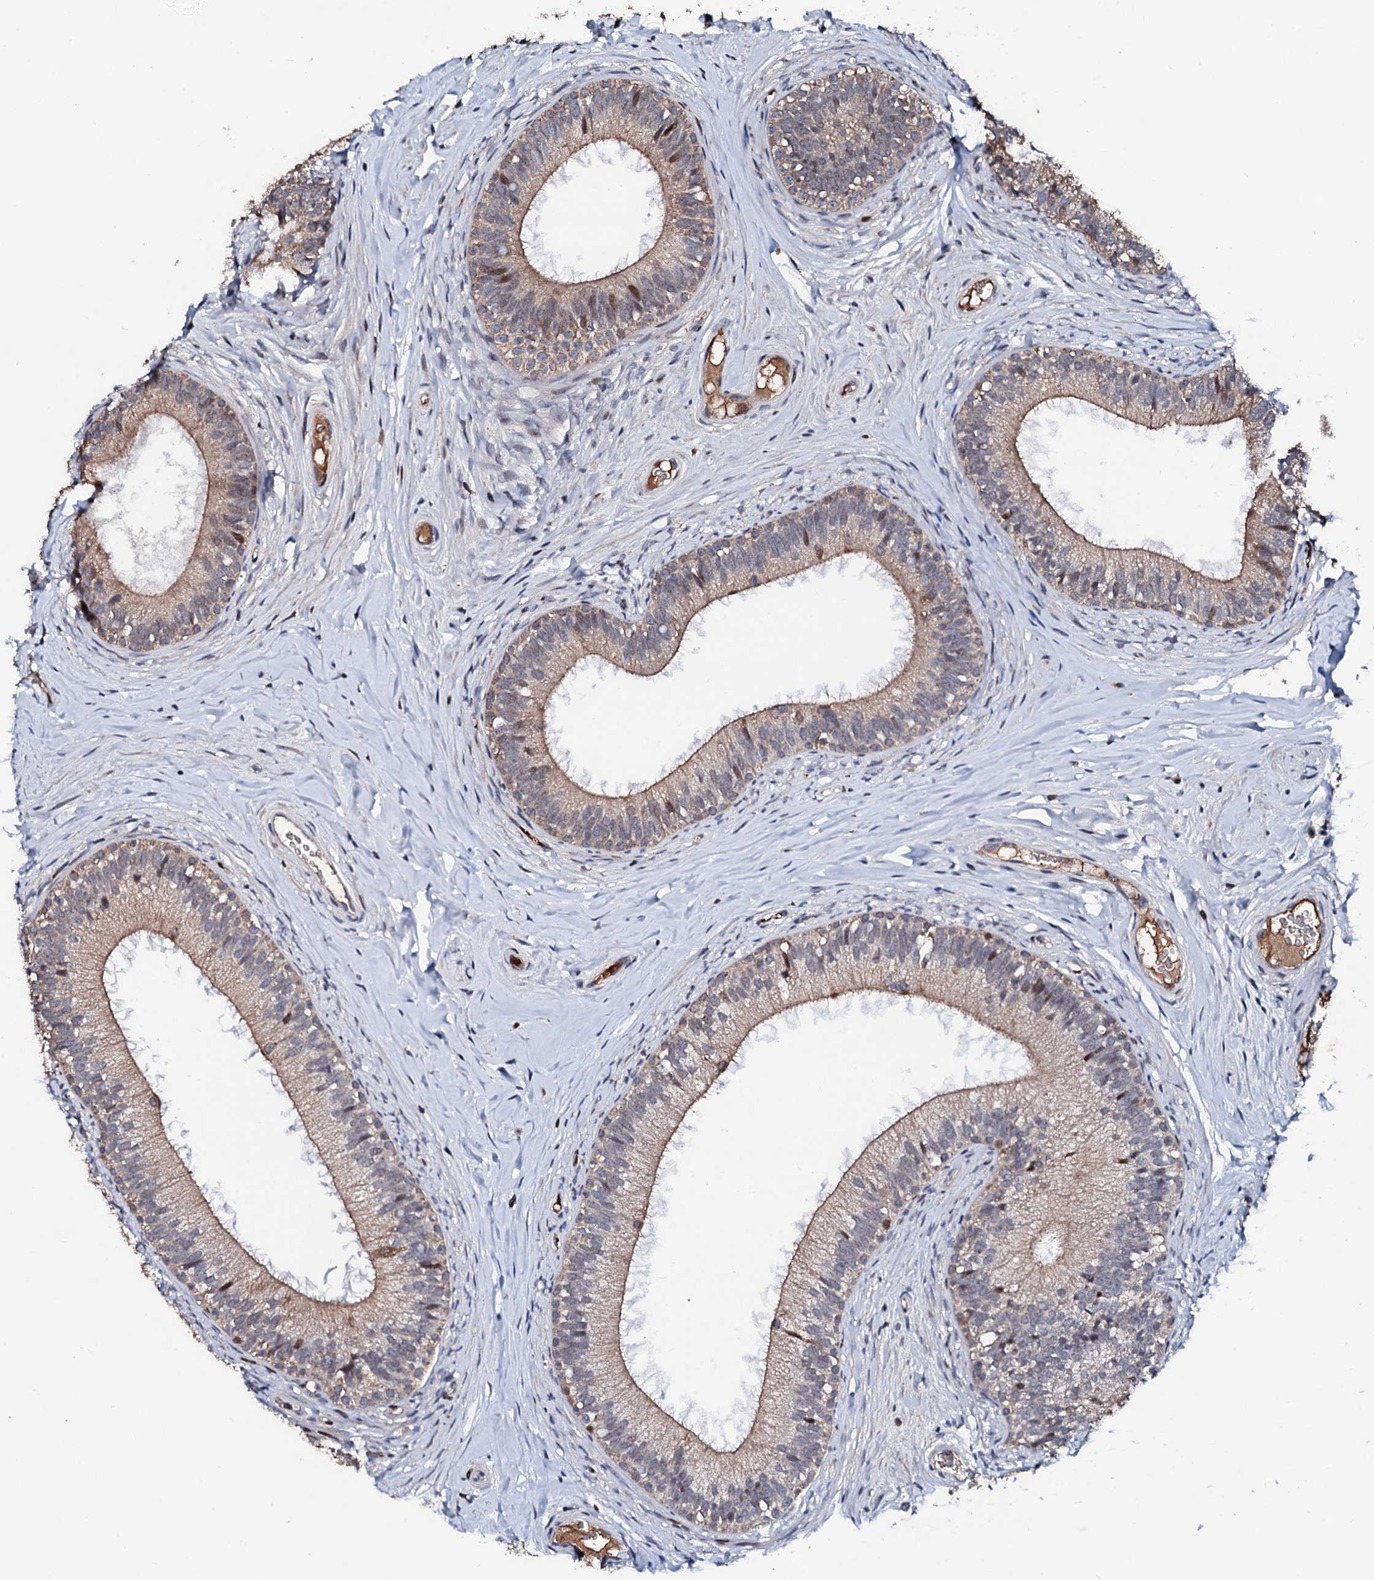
{"staining": {"intensity": "moderate", "quantity": "<25%", "location": "cytoplasmic/membranous,nuclear"}, "tissue": "epididymis", "cell_type": "Glandular cells", "image_type": "normal", "snomed": [{"axis": "morphology", "description": "Normal tissue, NOS"}, {"axis": "topography", "description": "Epididymis"}], "caption": "Epididymis stained for a protein (brown) exhibits moderate cytoplasmic/membranous,nuclear positive expression in approximately <25% of glandular cells.", "gene": "KIF18A", "patient": {"sex": "male", "age": 33}}